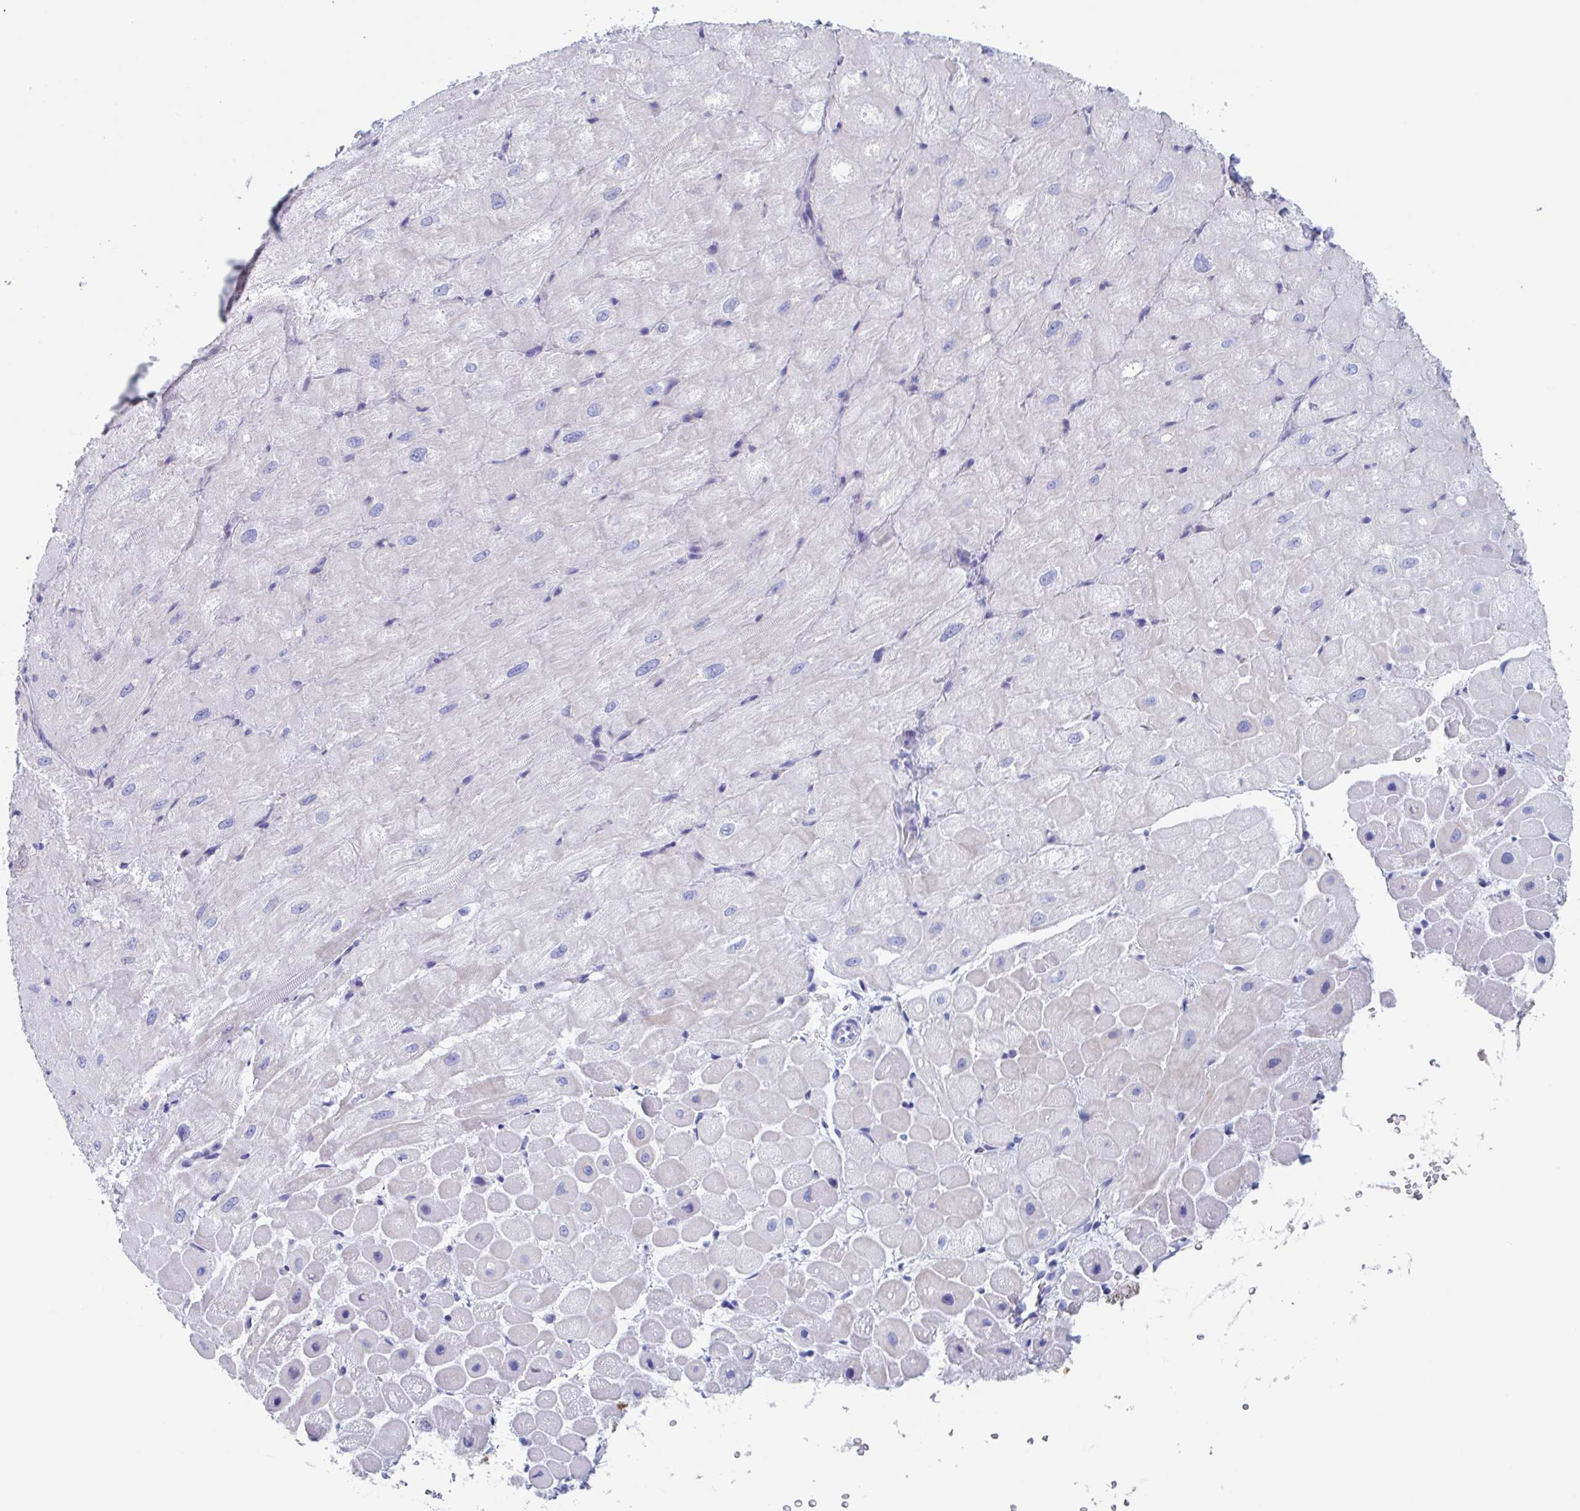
{"staining": {"intensity": "weak", "quantity": "<25%", "location": "cytoplasmic/membranous"}, "tissue": "heart muscle", "cell_type": "Cardiomyocytes", "image_type": "normal", "snomed": [{"axis": "morphology", "description": "Normal tissue, NOS"}, {"axis": "topography", "description": "Heart"}], "caption": "Cardiomyocytes are negative for brown protein staining in normal heart muscle. (Brightfield microscopy of DAB (3,3'-diaminobenzidine) IHC at high magnification).", "gene": "ZPBP", "patient": {"sex": "male", "age": 62}}